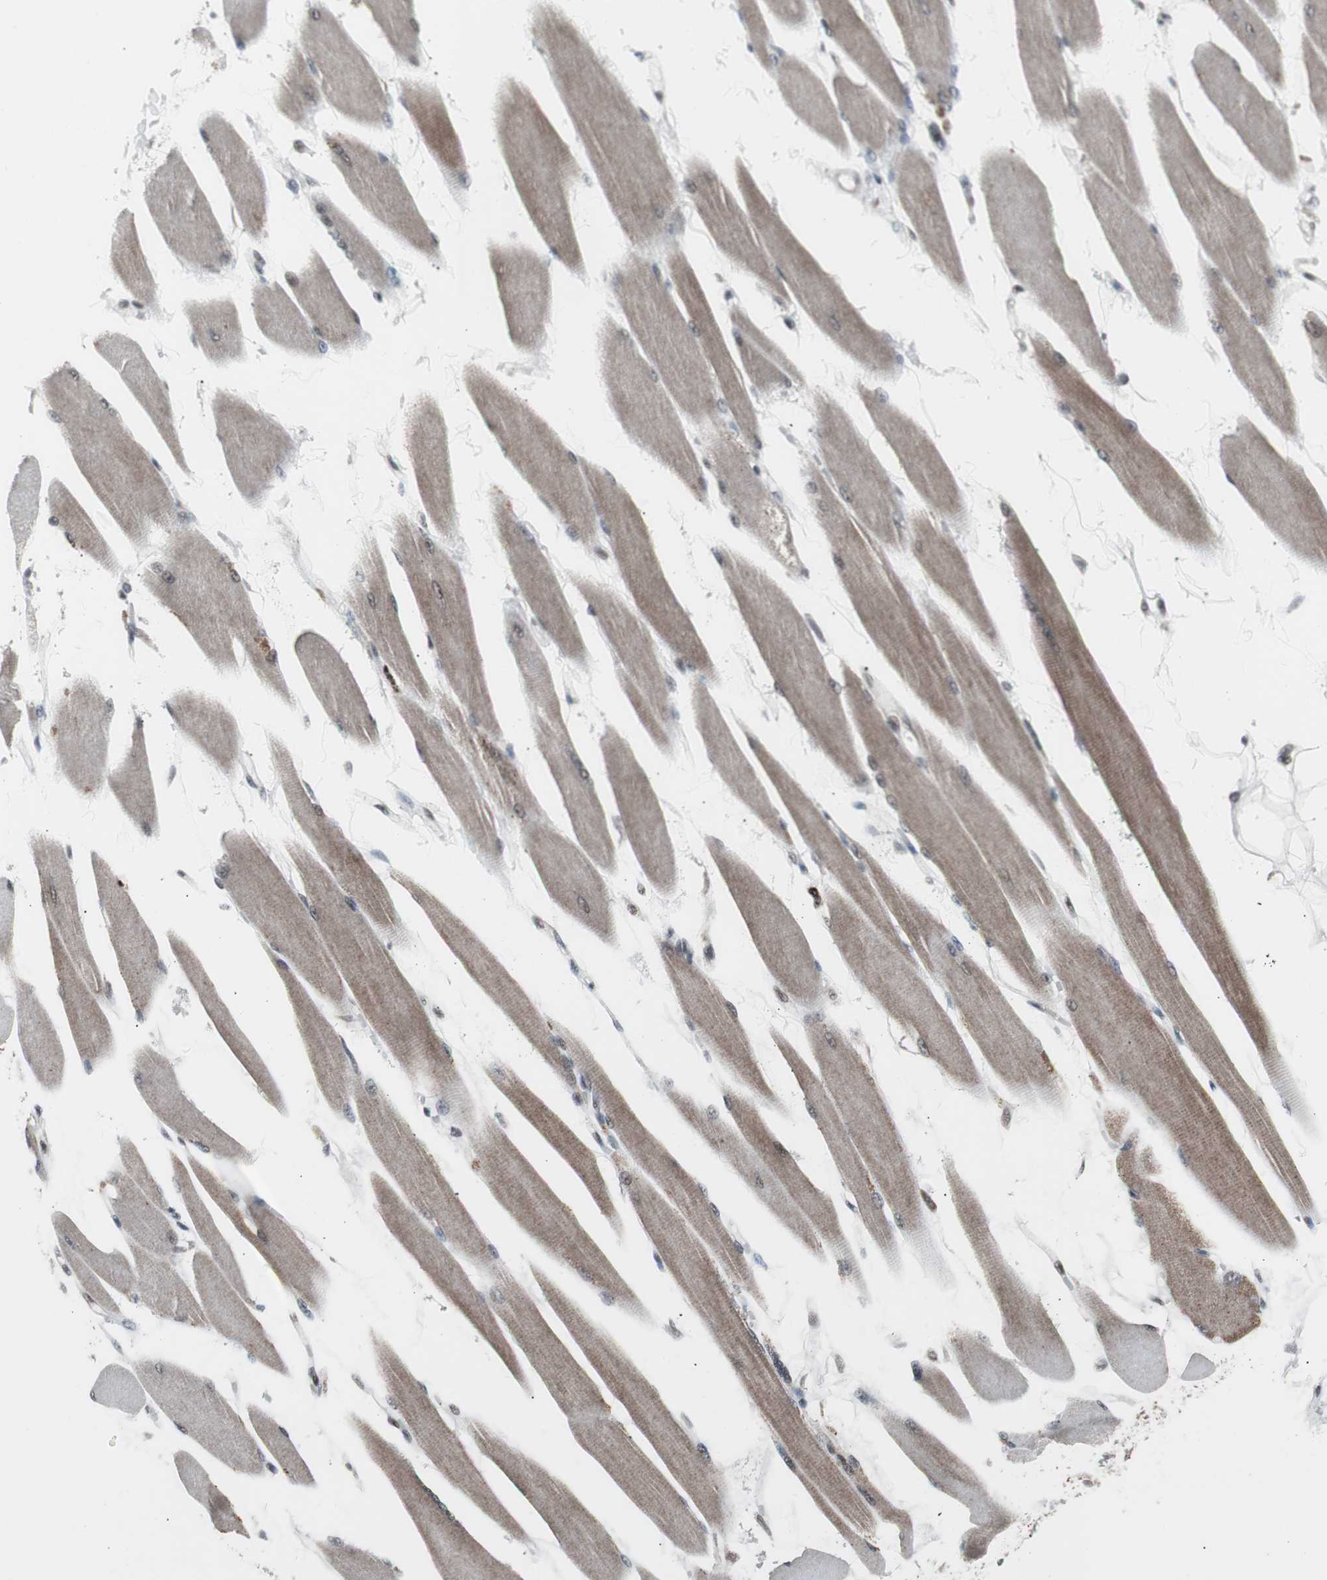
{"staining": {"intensity": "moderate", "quantity": ">75%", "location": "cytoplasmic/membranous,nuclear"}, "tissue": "skeletal muscle", "cell_type": "Myocytes", "image_type": "normal", "snomed": [{"axis": "morphology", "description": "Normal tissue, NOS"}, {"axis": "topography", "description": "Skeletal muscle"}, {"axis": "topography", "description": "Peripheral nerve tissue"}], "caption": "IHC (DAB) staining of unremarkable skeletal muscle displays moderate cytoplasmic/membranous,nuclear protein staining in approximately >75% of myocytes.", "gene": "RXRA", "patient": {"sex": "female", "age": 84}}